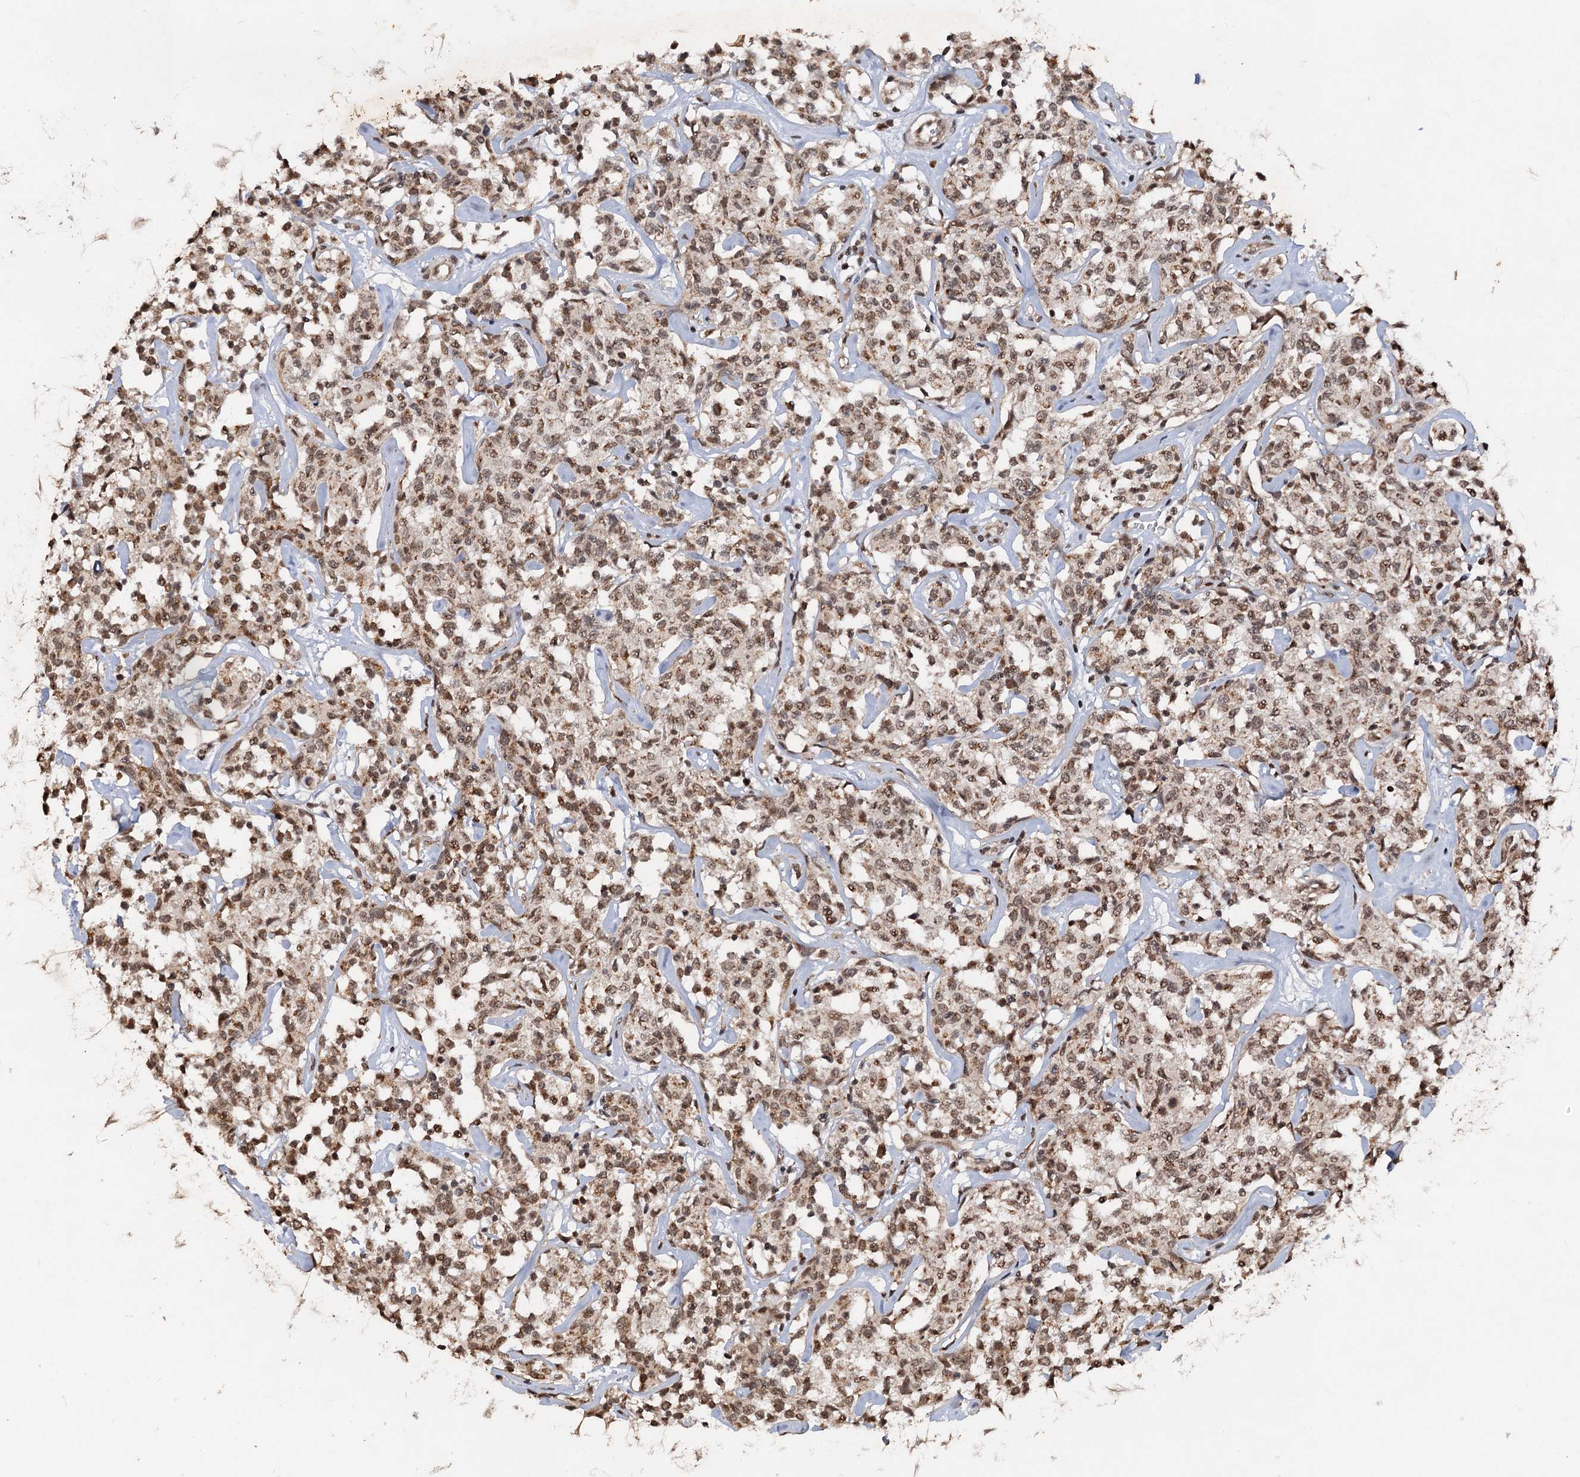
{"staining": {"intensity": "moderate", "quantity": ">75%", "location": "nuclear"}, "tissue": "lymphoma", "cell_type": "Tumor cells", "image_type": "cancer", "snomed": [{"axis": "morphology", "description": "Malignant lymphoma, non-Hodgkin's type, Low grade"}, {"axis": "topography", "description": "Small intestine"}], "caption": "This is a histology image of IHC staining of lymphoma, which shows moderate staining in the nuclear of tumor cells.", "gene": "REP15", "patient": {"sex": "female", "age": 59}}